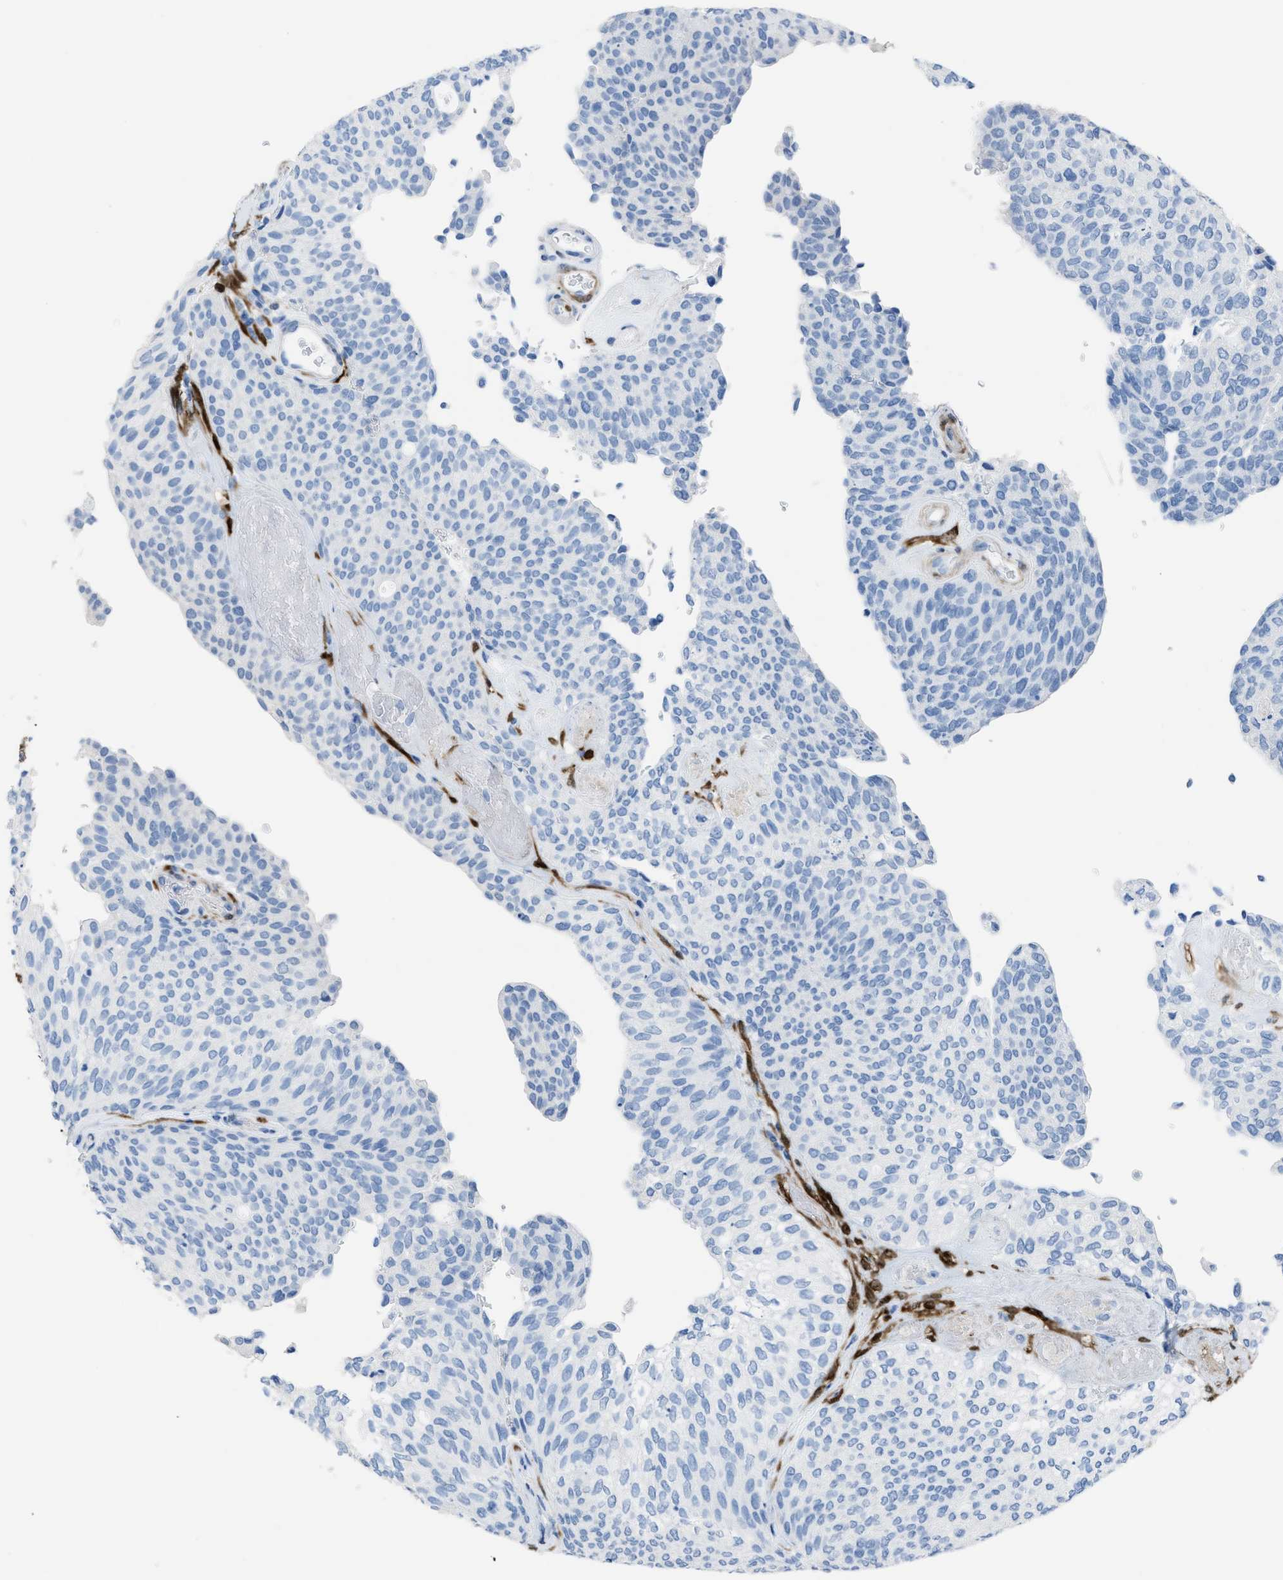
{"staining": {"intensity": "negative", "quantity": "none", "location": "none"}, "tissue": "urothelial cancer", "cell_type": "Tumor cells", "image_type": "cancer", "snomed": [{"axis": "morphology", "description": "Urothelial carcinoma, Low grade"}, {"axis": "topography", "description": "Urinary bladder"}], "caption": "This histopathology image is of urothelial carcinoma (low-grade) stained with immunohistochemistry (IHC) to label a protein in brown with the nuclei are counter-stained blue. There is no staining in tumor cells.", "gene": "CDKN2A", "patient": {"sex": "female", "age": 79}}